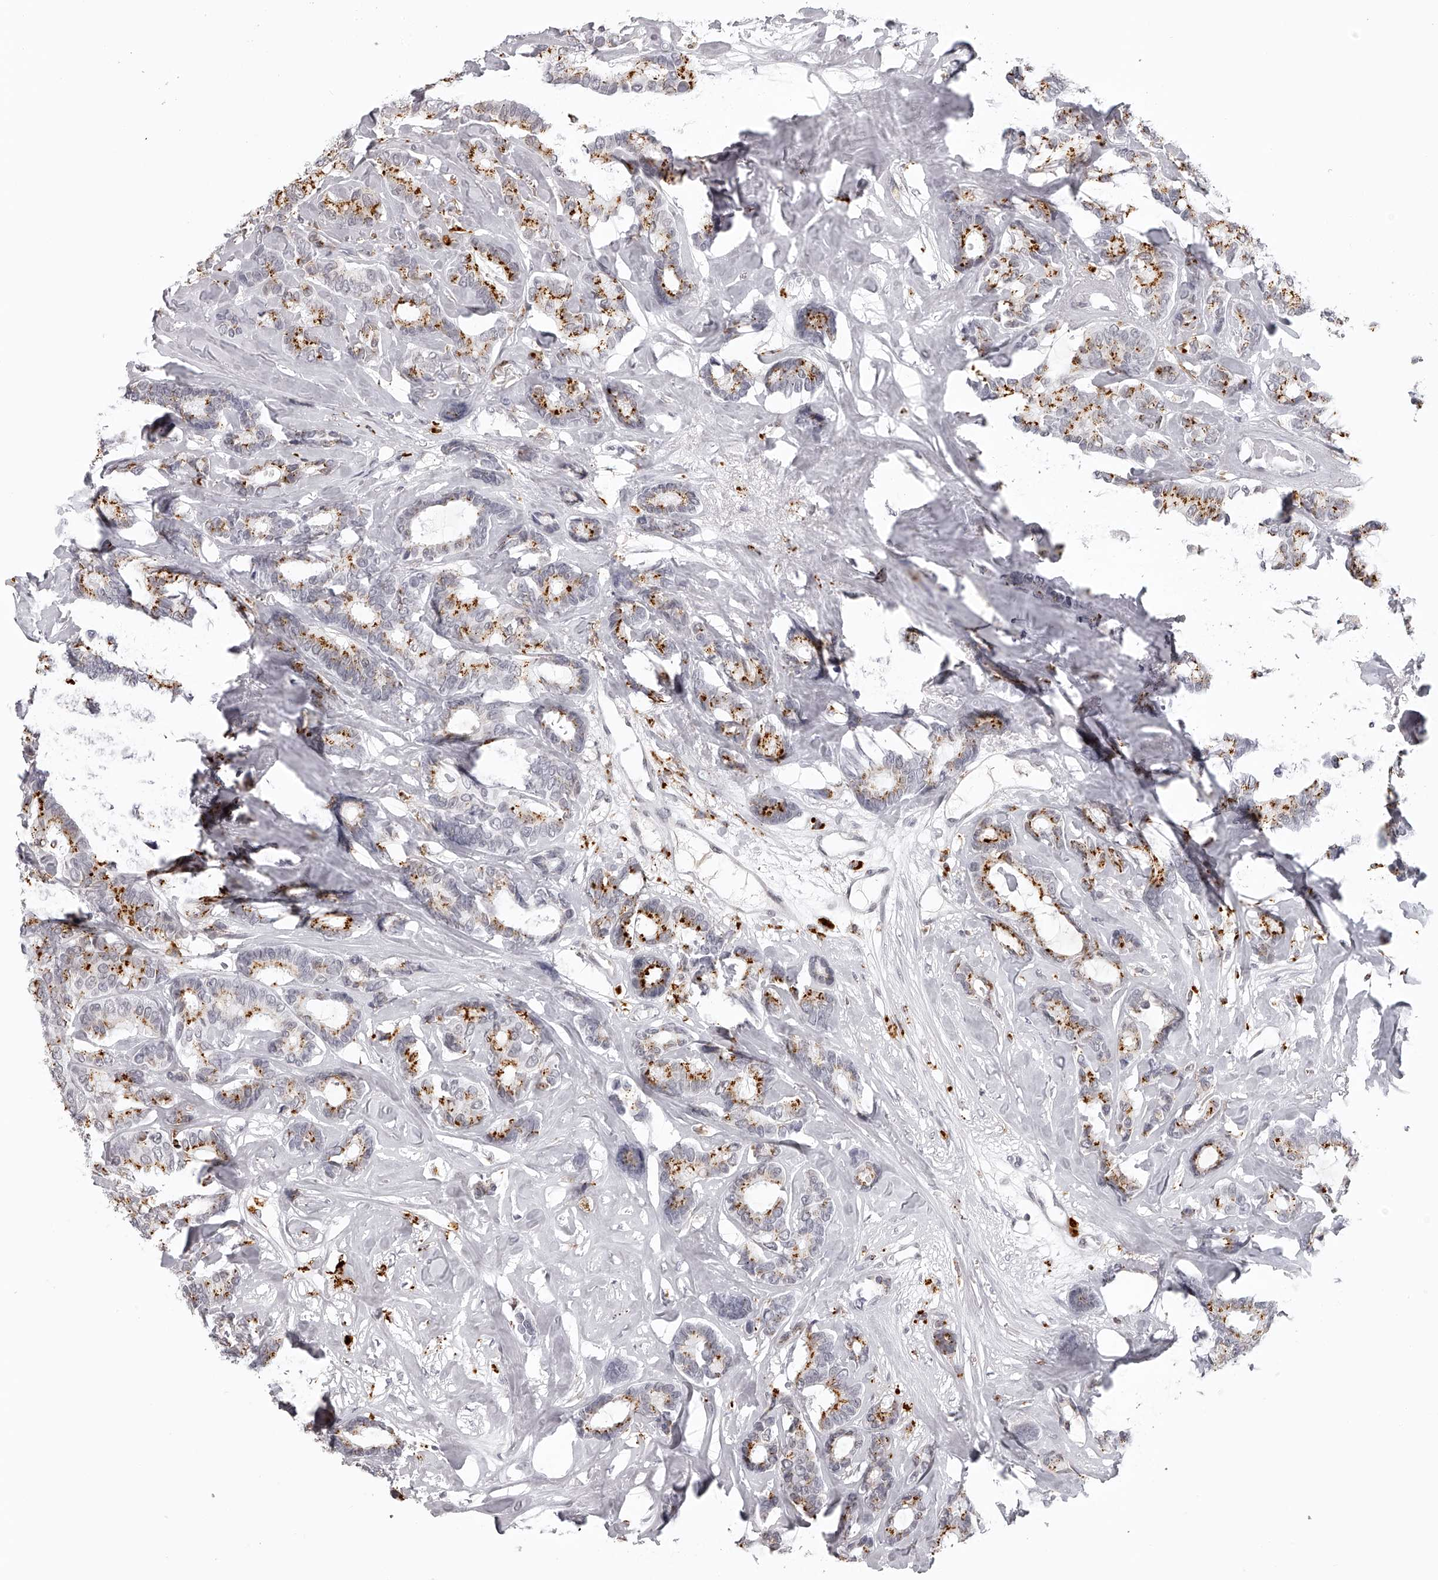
{"staining": {"intensity": "strong", "quantity": "25%-75%", "location": "cytoplasmic/membranous"}, "tissue": "breast cancer", "cell_type": "Tumor cells", "image_type": "cancer", "snomed": [{"axis": "morphology", "description": "Duct carcinoma"}, {"axis": "topography", "description": "Breast"}], "caption": "Breast invasive ductal carcinoma stained for a protein displays strong cytoplasmic/membranous positivity in tumor cells.", "gene": "RNF220", "patient": {"sex": "female", "age": 87}}